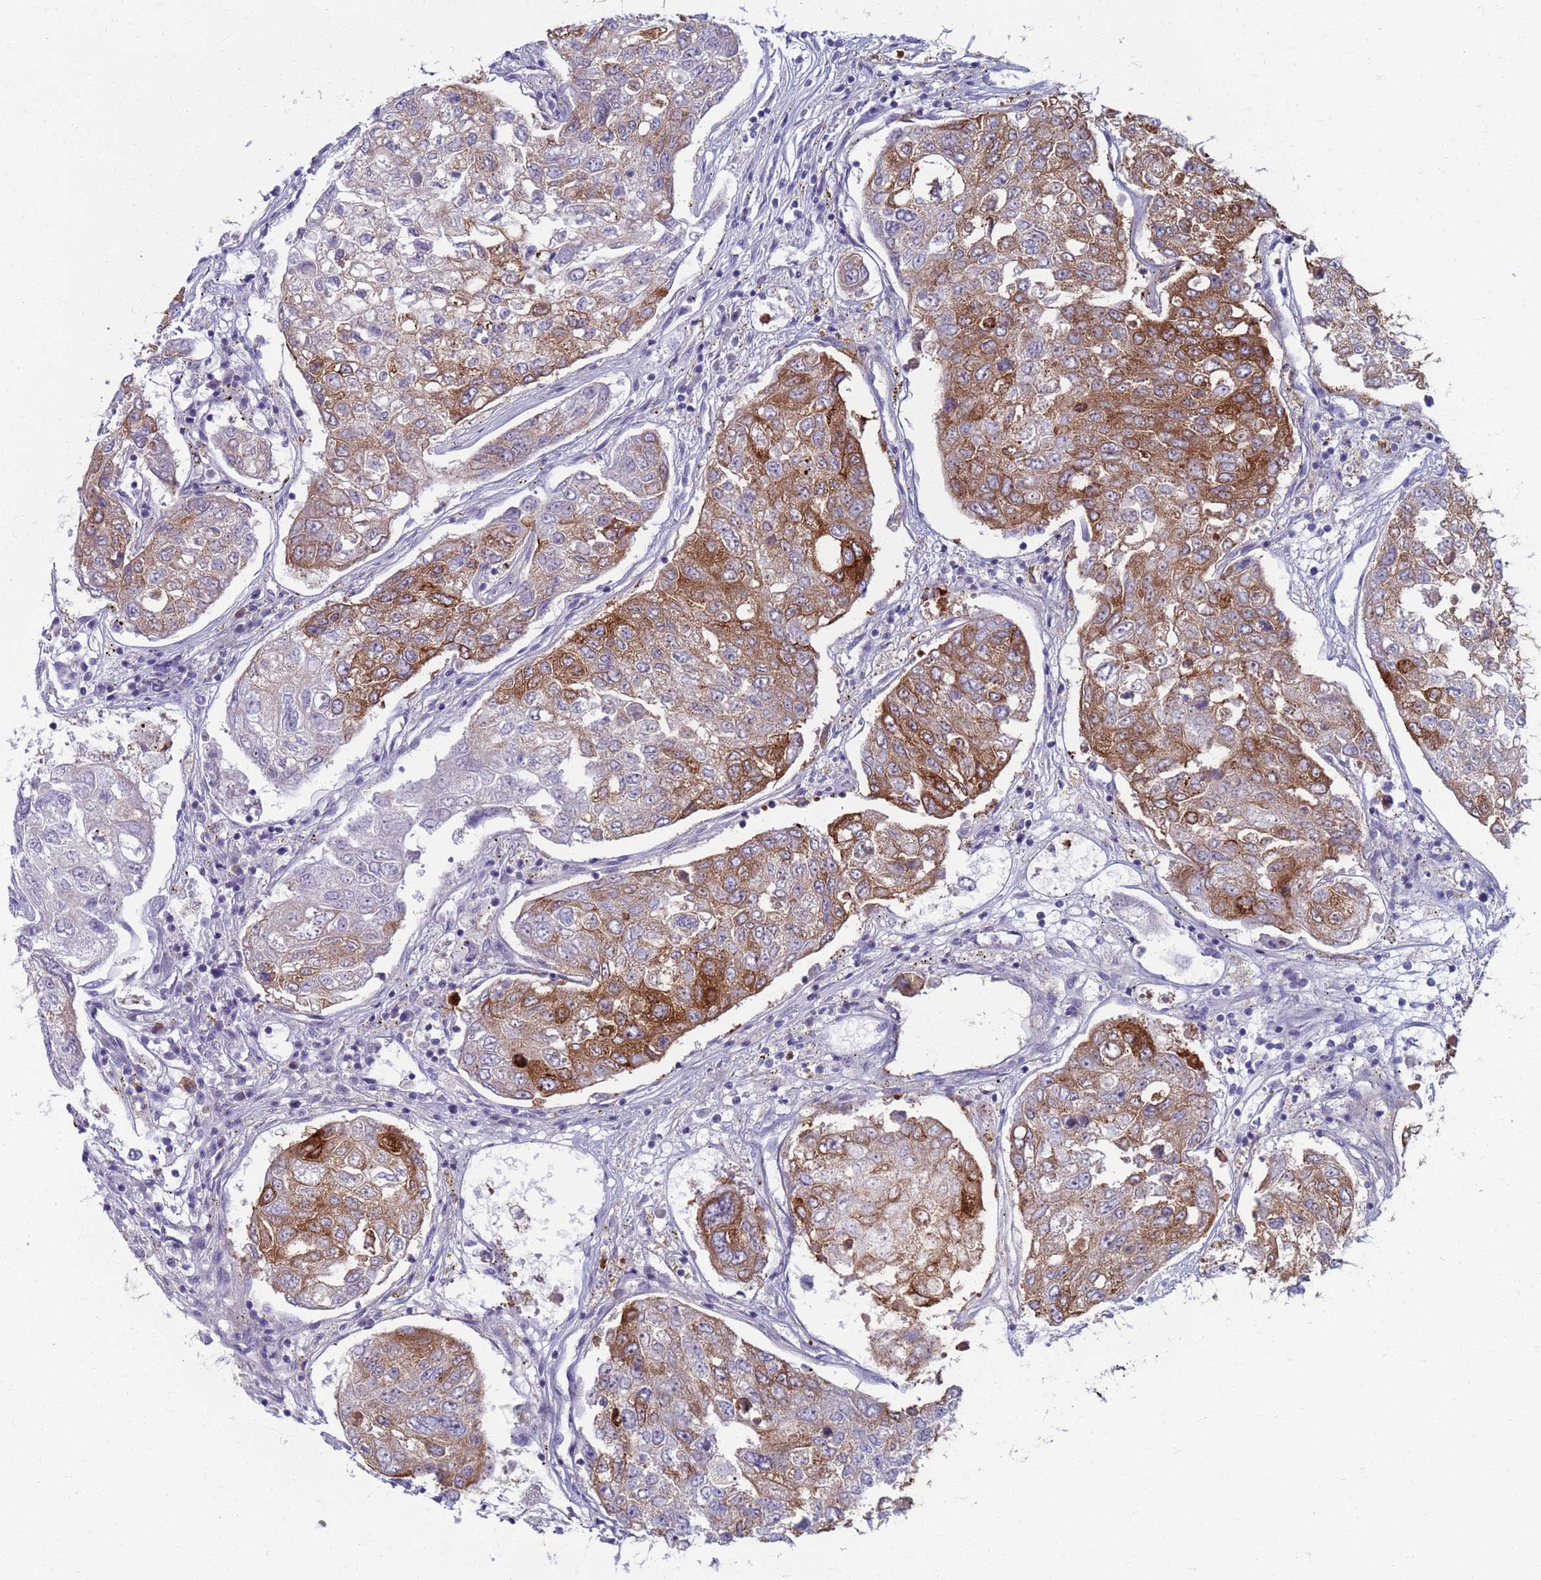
{"staining": {"intensity": "strong", "quantity": "25%-75%", "location": "cytoplasmic/membranous"}, "tissue": "urothelial cancer", "cell_type": "Tumor cells", "image_type": "cancer", "snomed": [{"axis": "morphology", "description": "Urothelial carcinoma, High grade"}, {"axis": "topography", "description": "Lymph node"}, {"axis": "topography", "description": "Urinary bladder"}], "caption": "Urothelial cancer stained for a protein displays strong cytoplasmic/membranous positivity in tumor cells.", "gene": "CLCA2", "patient": {"sex": "male", "age": 51}}